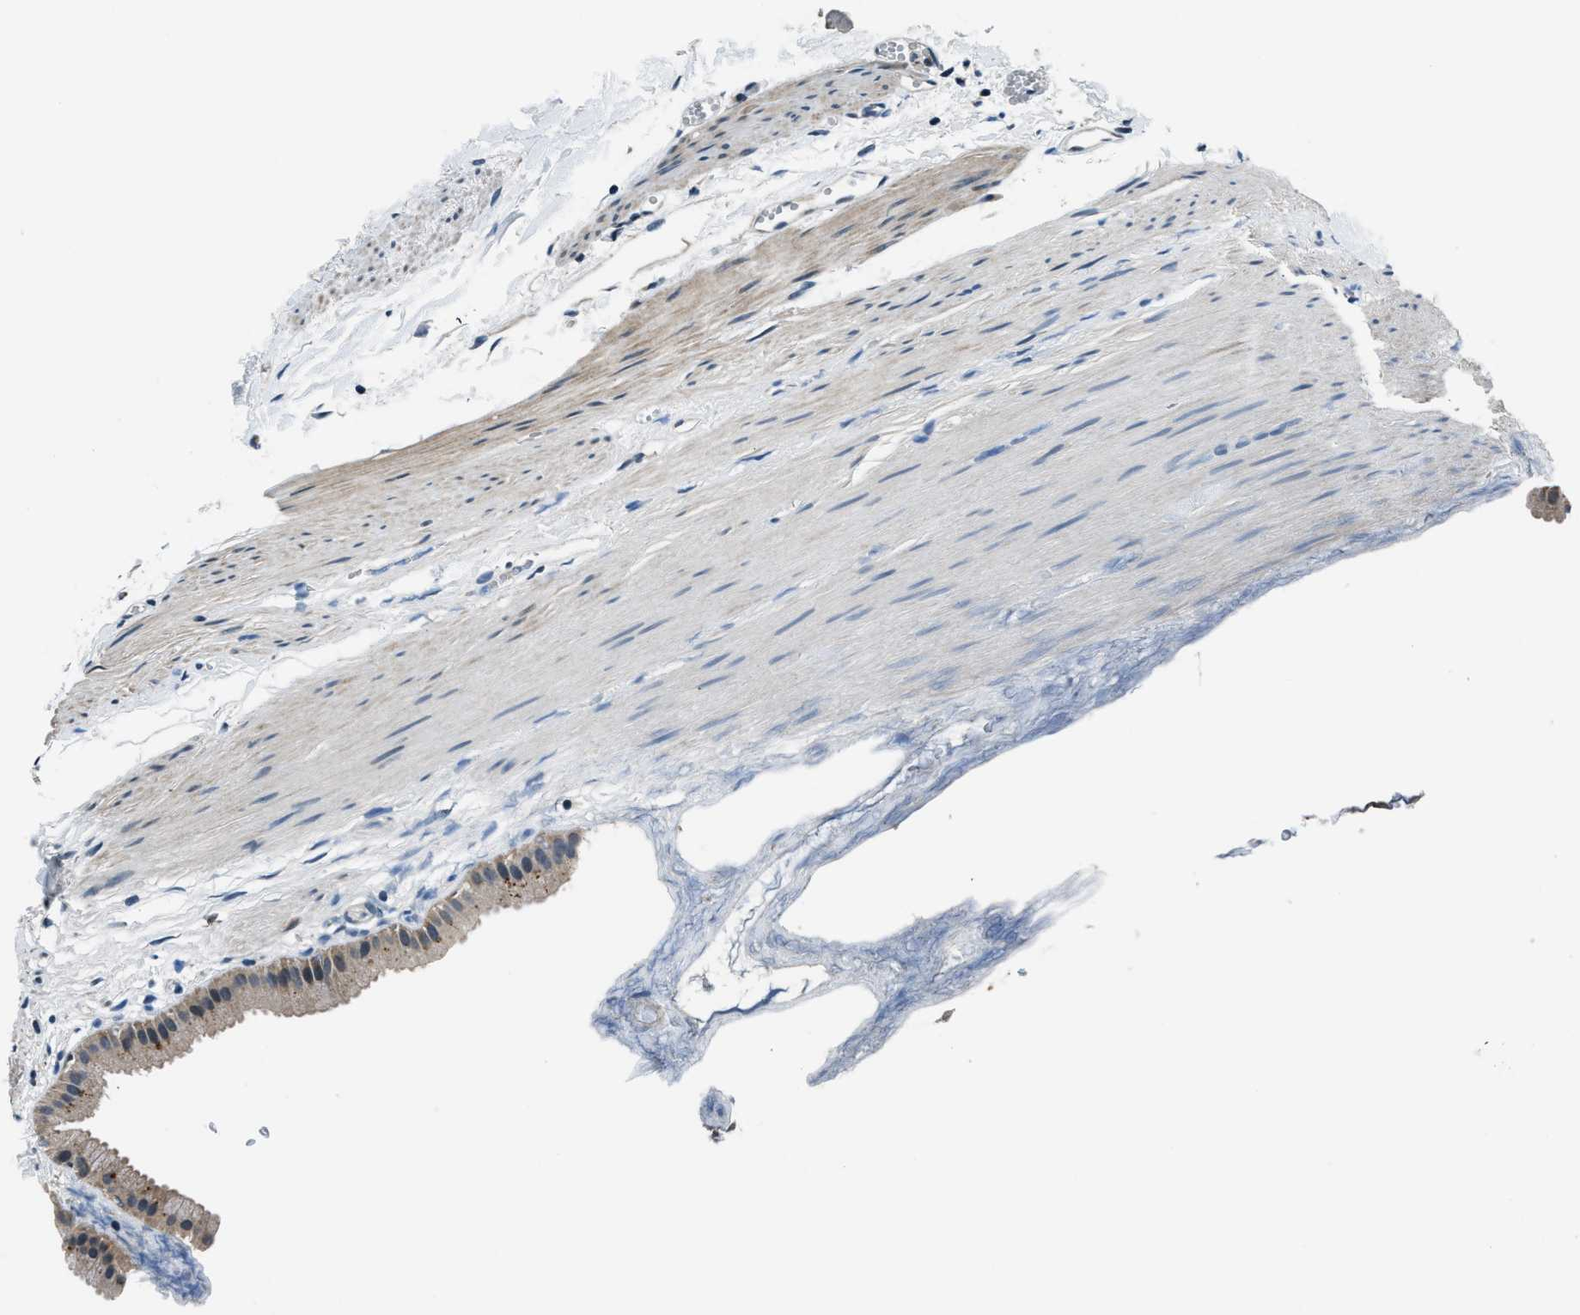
{"staining": {"intensity": "weak", "quantity": ">75%", "location": "cytoplasmic/membranous"}, "tissue": "gallbladder", "cell_type": "Glandular cells", "image_type": "normal", "snomed": [{"axis": "morphology", "description": "Normal tissue, NOS"}, {"axis": "topography", "description": "Gallbladder"}], "caption": "Protein positivity by immunohistochemistry exhibits weak cytoplasmic/membranous expression in about >75% of glandular cells in benign gallbladder. Nuclei are stained in blue.", "gene": "NME8", "patient": {"sex": "female", "age": 64}}